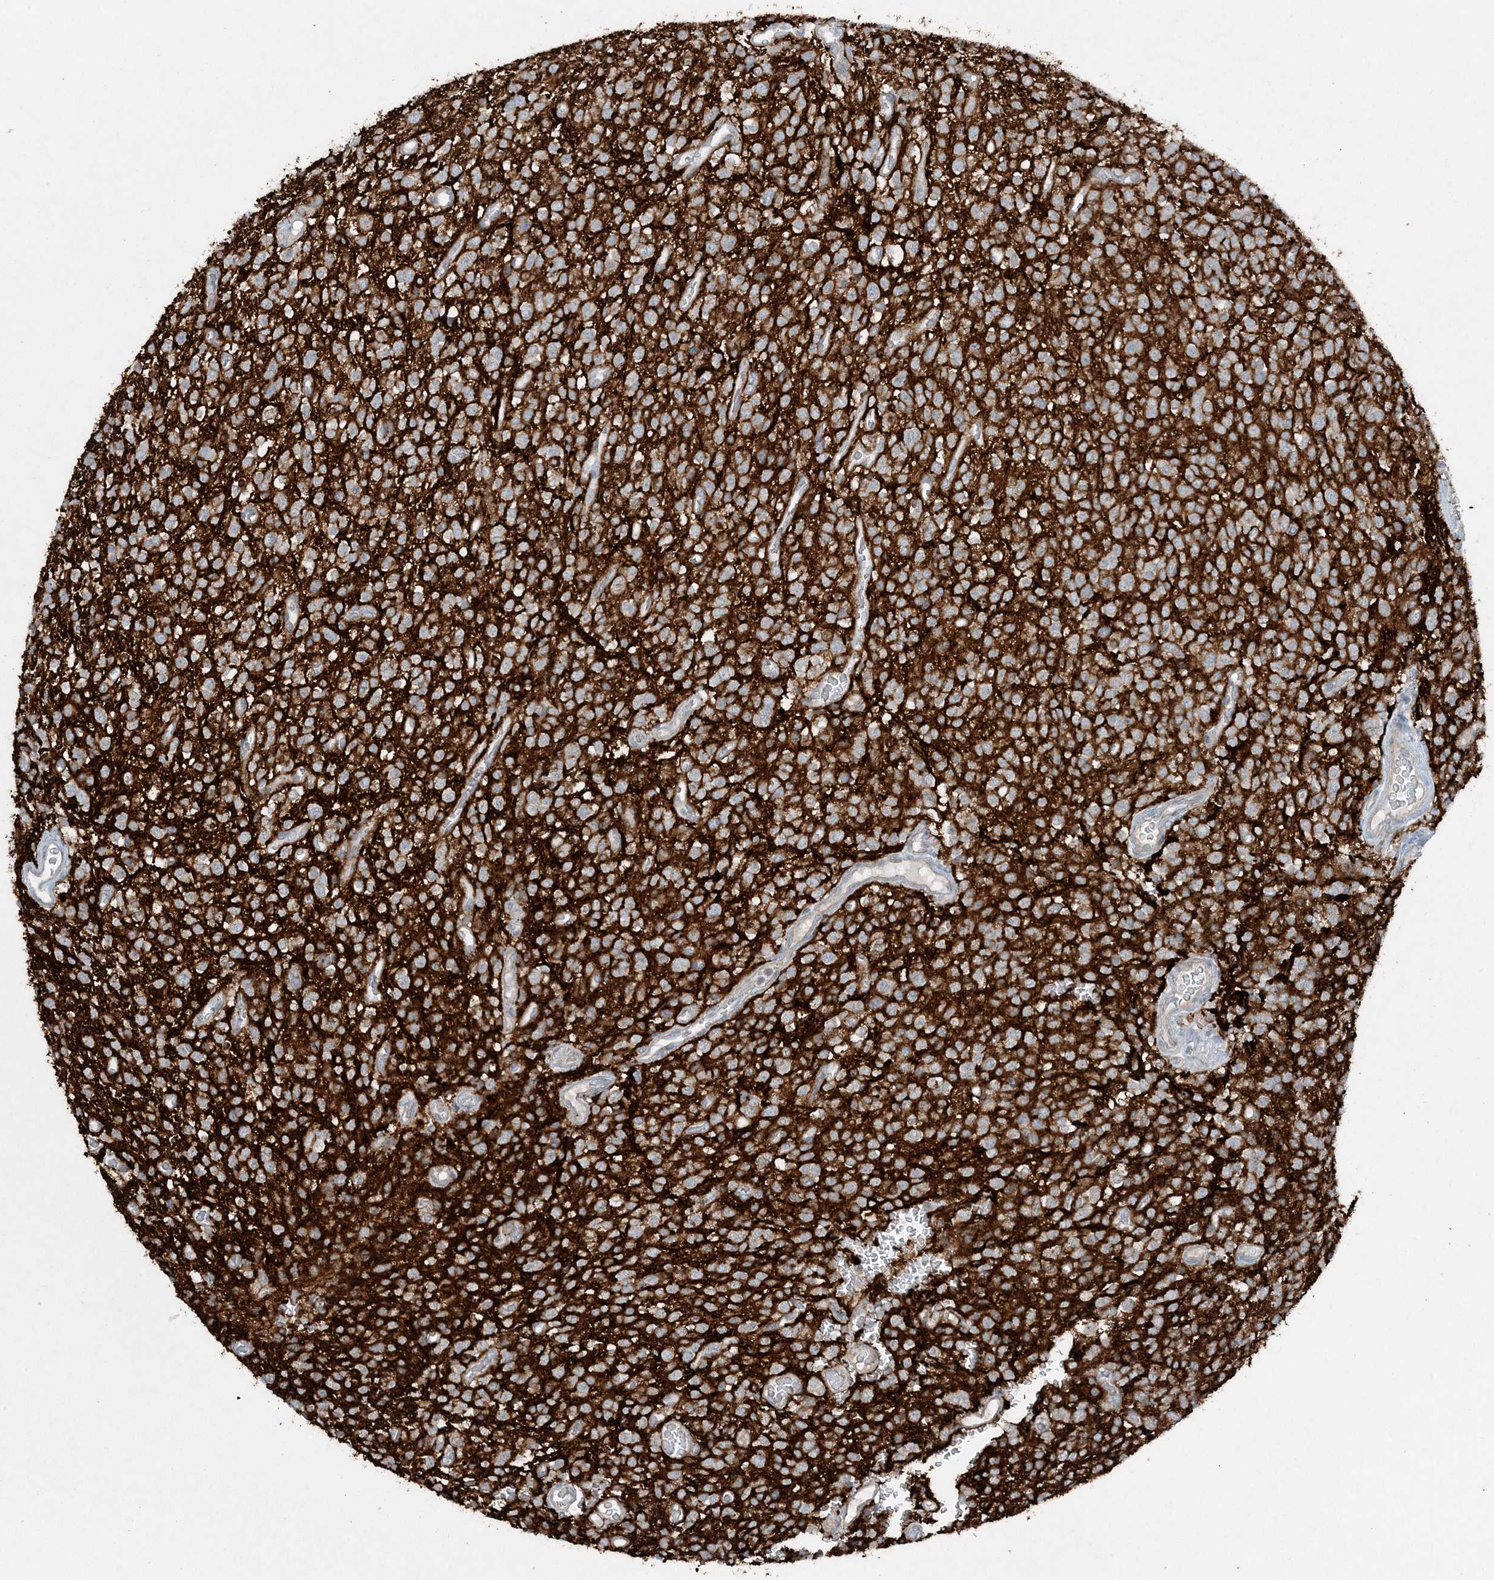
{"staining": {"intensity": "negative", "quantity": "none", "location": "none"}, "tissue": "glioma", "cell_type": "Tumor cells", "image_type": "cancer", "snomed": [{"axis": "morphology", "description": "Glioma, malignant, High grade"}, {"axis": "topography", "description": "Brain"}], "caption": "Tumor cells are negative for brown protein staining in malignant glioma (high-grade).", "gene": "MITD1", "patient": {"sex": "male", "age": 34}}